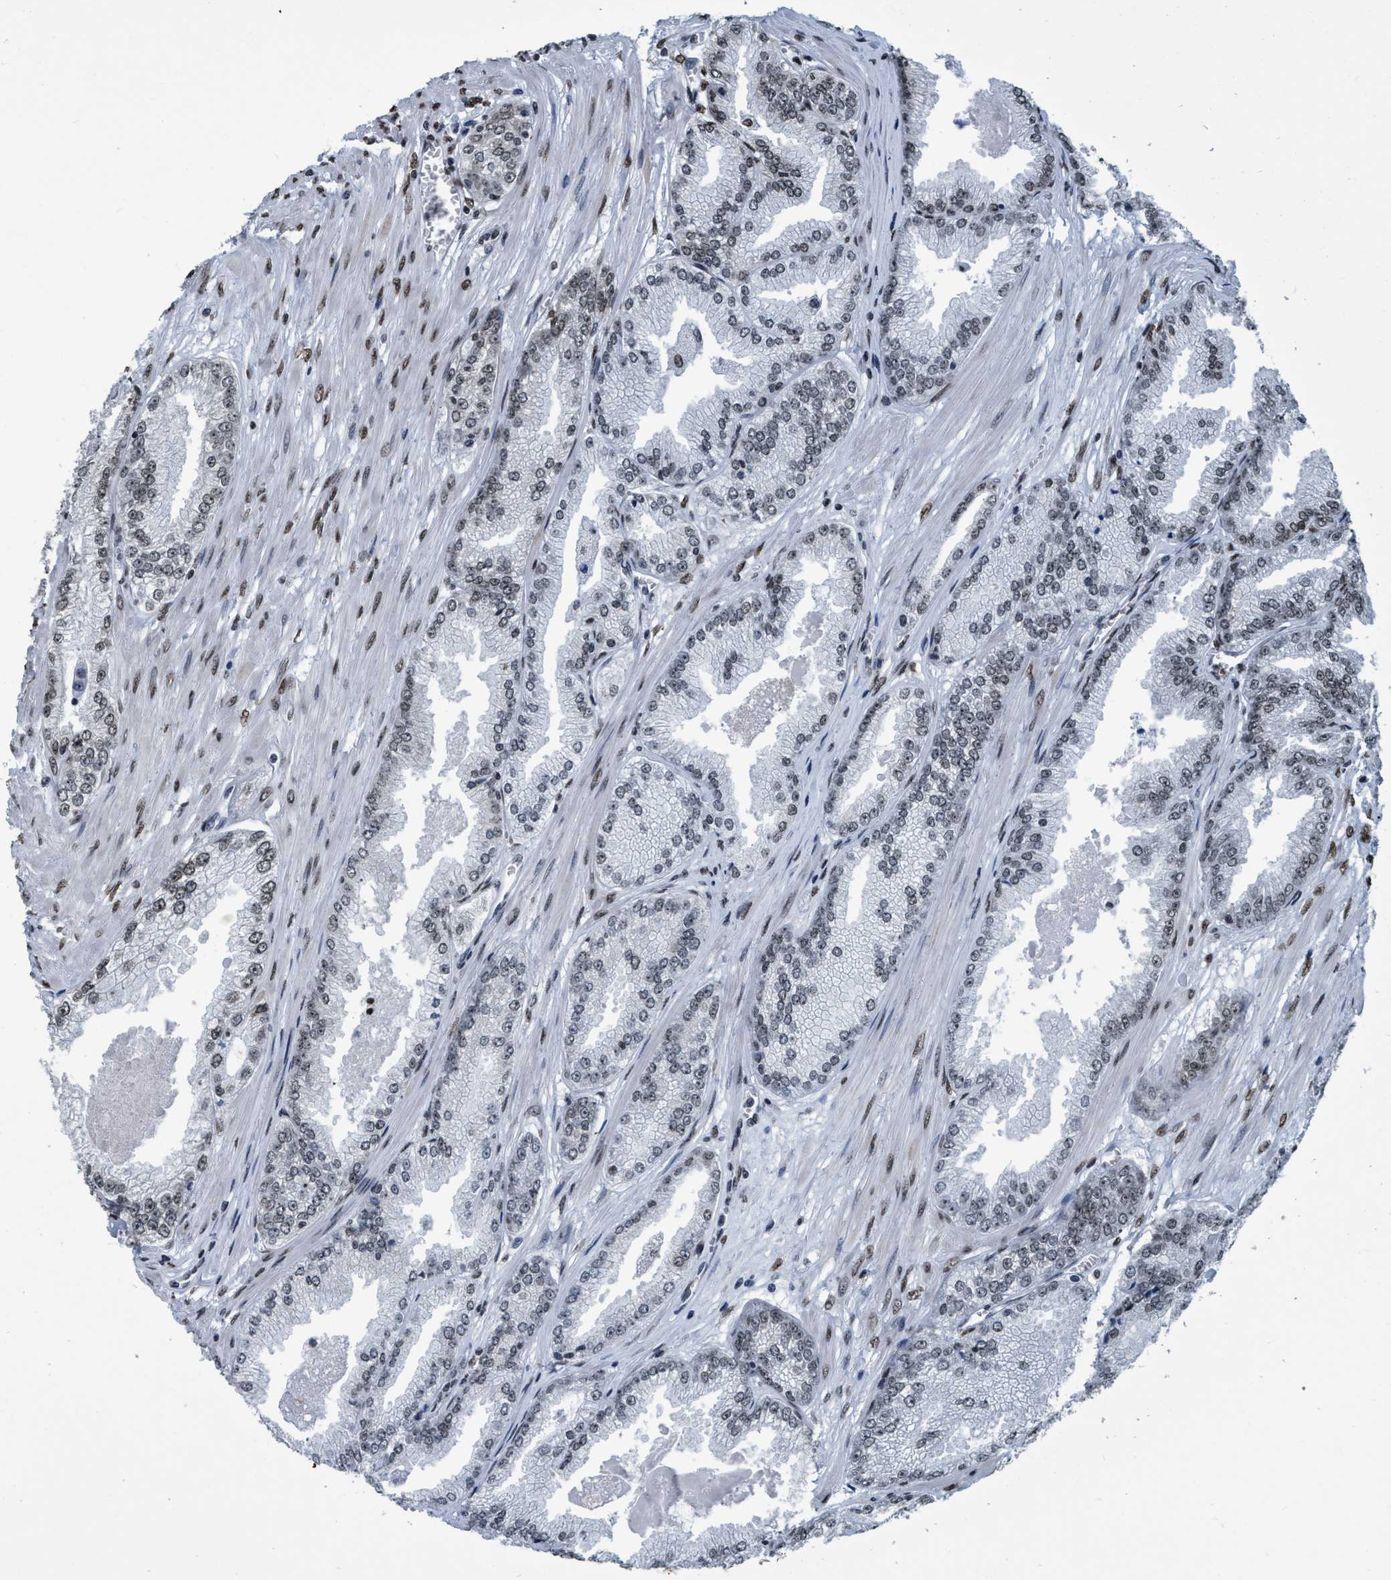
{"staining": {"intensity": "weak", "quantity": "<25%", "location": "nuclear"}, "tissue": "prostate cancer", "cell_type": "Tumor cells", "image_type": "cancer", "snomed": [{"axis": "morphology", "description": "Adenocarcinoma, High grade"}, {"axis": "topography", "description": "Prostate"}], "caption": "Histopathology image shows no protein staining in tumor cells of prostate cancer tissue.", "gene": "CCNE2", "patient": {"sex": "male", "age": 61}}